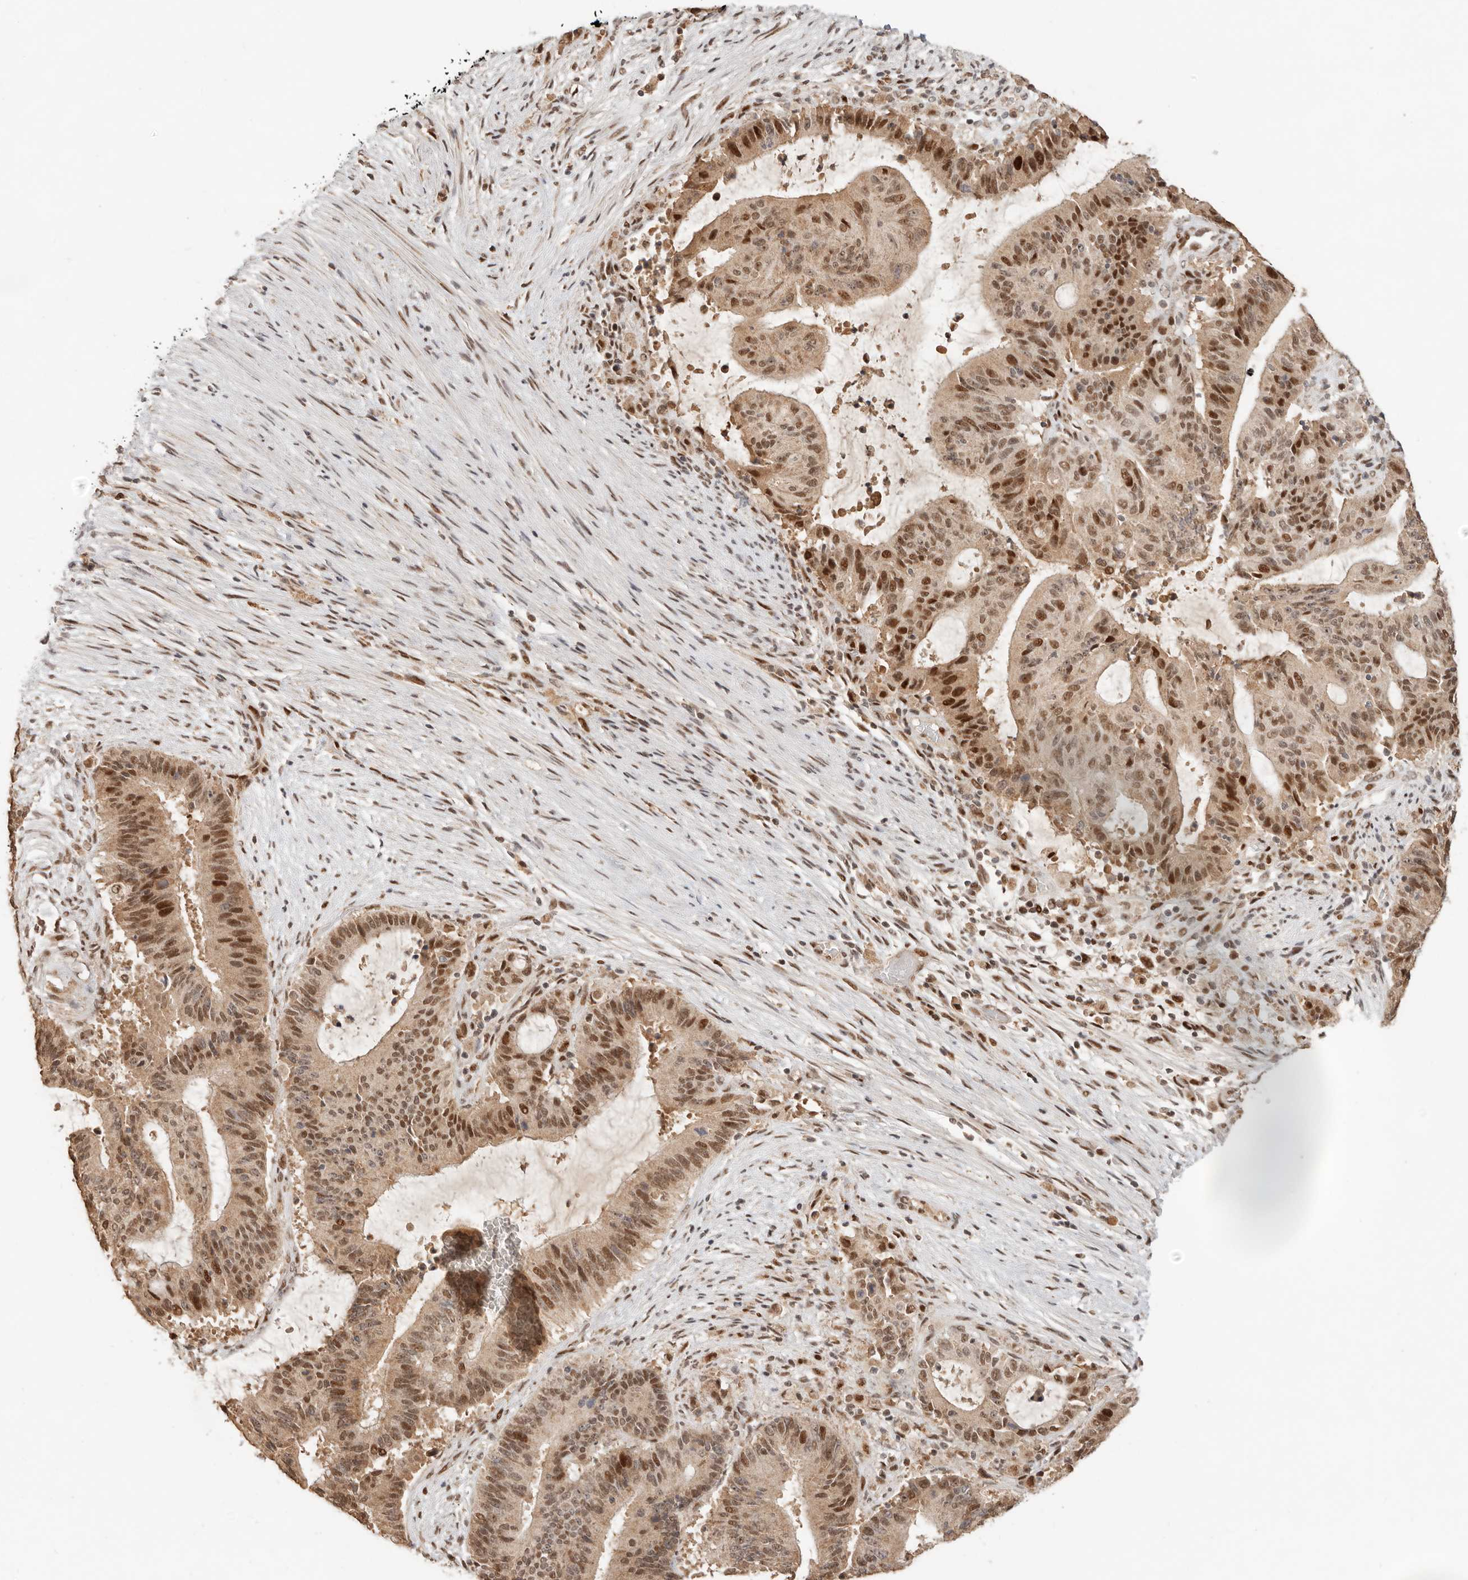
{"staining": {"intensity": "moderate", "quantity": ">75%", "location": "nuclear"}, "tissue": "liver cancer", "cell_type": "Tumor cells", "image_type": "cancer", "snomed": [{"axis": "morphology", "description": "Normal tissue, NOS"}, {"axis": "morphology", "description": "Cholangiocarcinoma"}, {"axis": "topography", "description": "Liver"}, {"axis": "topography", "description": "Peripheral nerve tissue"}], "caption": "Protein positivity by immunohistochemistry reveals moderate nuclear positivity in about >75% of tumor cells in liver cancer (cholangiocarcinoma).", "gene": "NPAS2", "patient": {"sex": "female", "age": 73}}